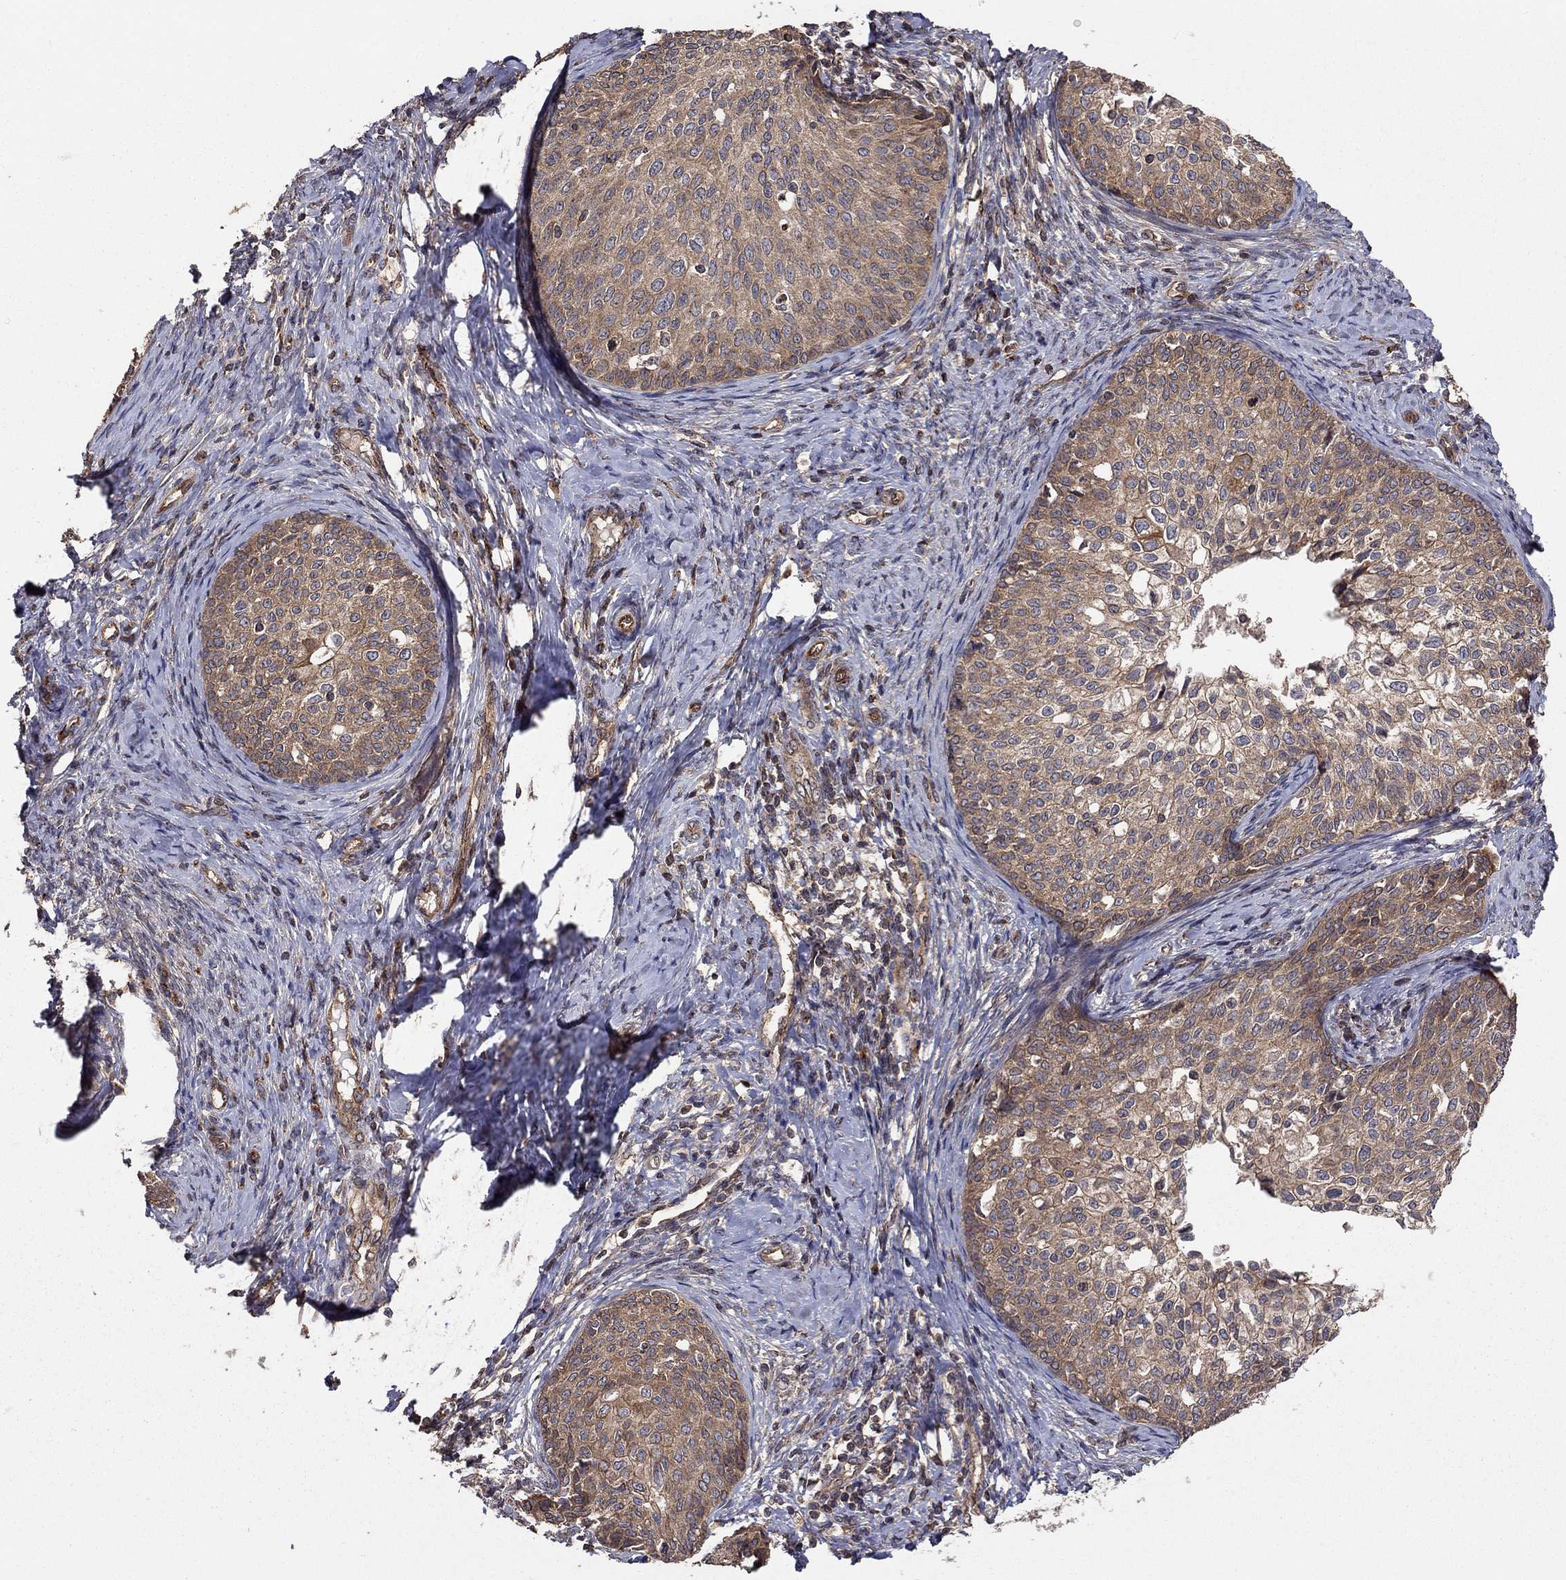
{"staining": {"intensity": "weak", "quantity": ">75%", "location": "cytoplasmic/membranous"}, "tissue": "cervical cancer", "cell_type": "Tumor cells", "image_type": "cancer", "snomed": [{"axis": "morphology", "description": "Squamous cell carcinoma, NOS"}, {"axis": "topography", "description": "Cervix"}], "caption": "The image reveals staining of cervical squamous cell carcinoma, revealing weak cytoplasmic/membranous protein positivity (brown color) within tumor cells.", "gene": "BMERB1", "patient": {"sex": "female", "age": 51}}